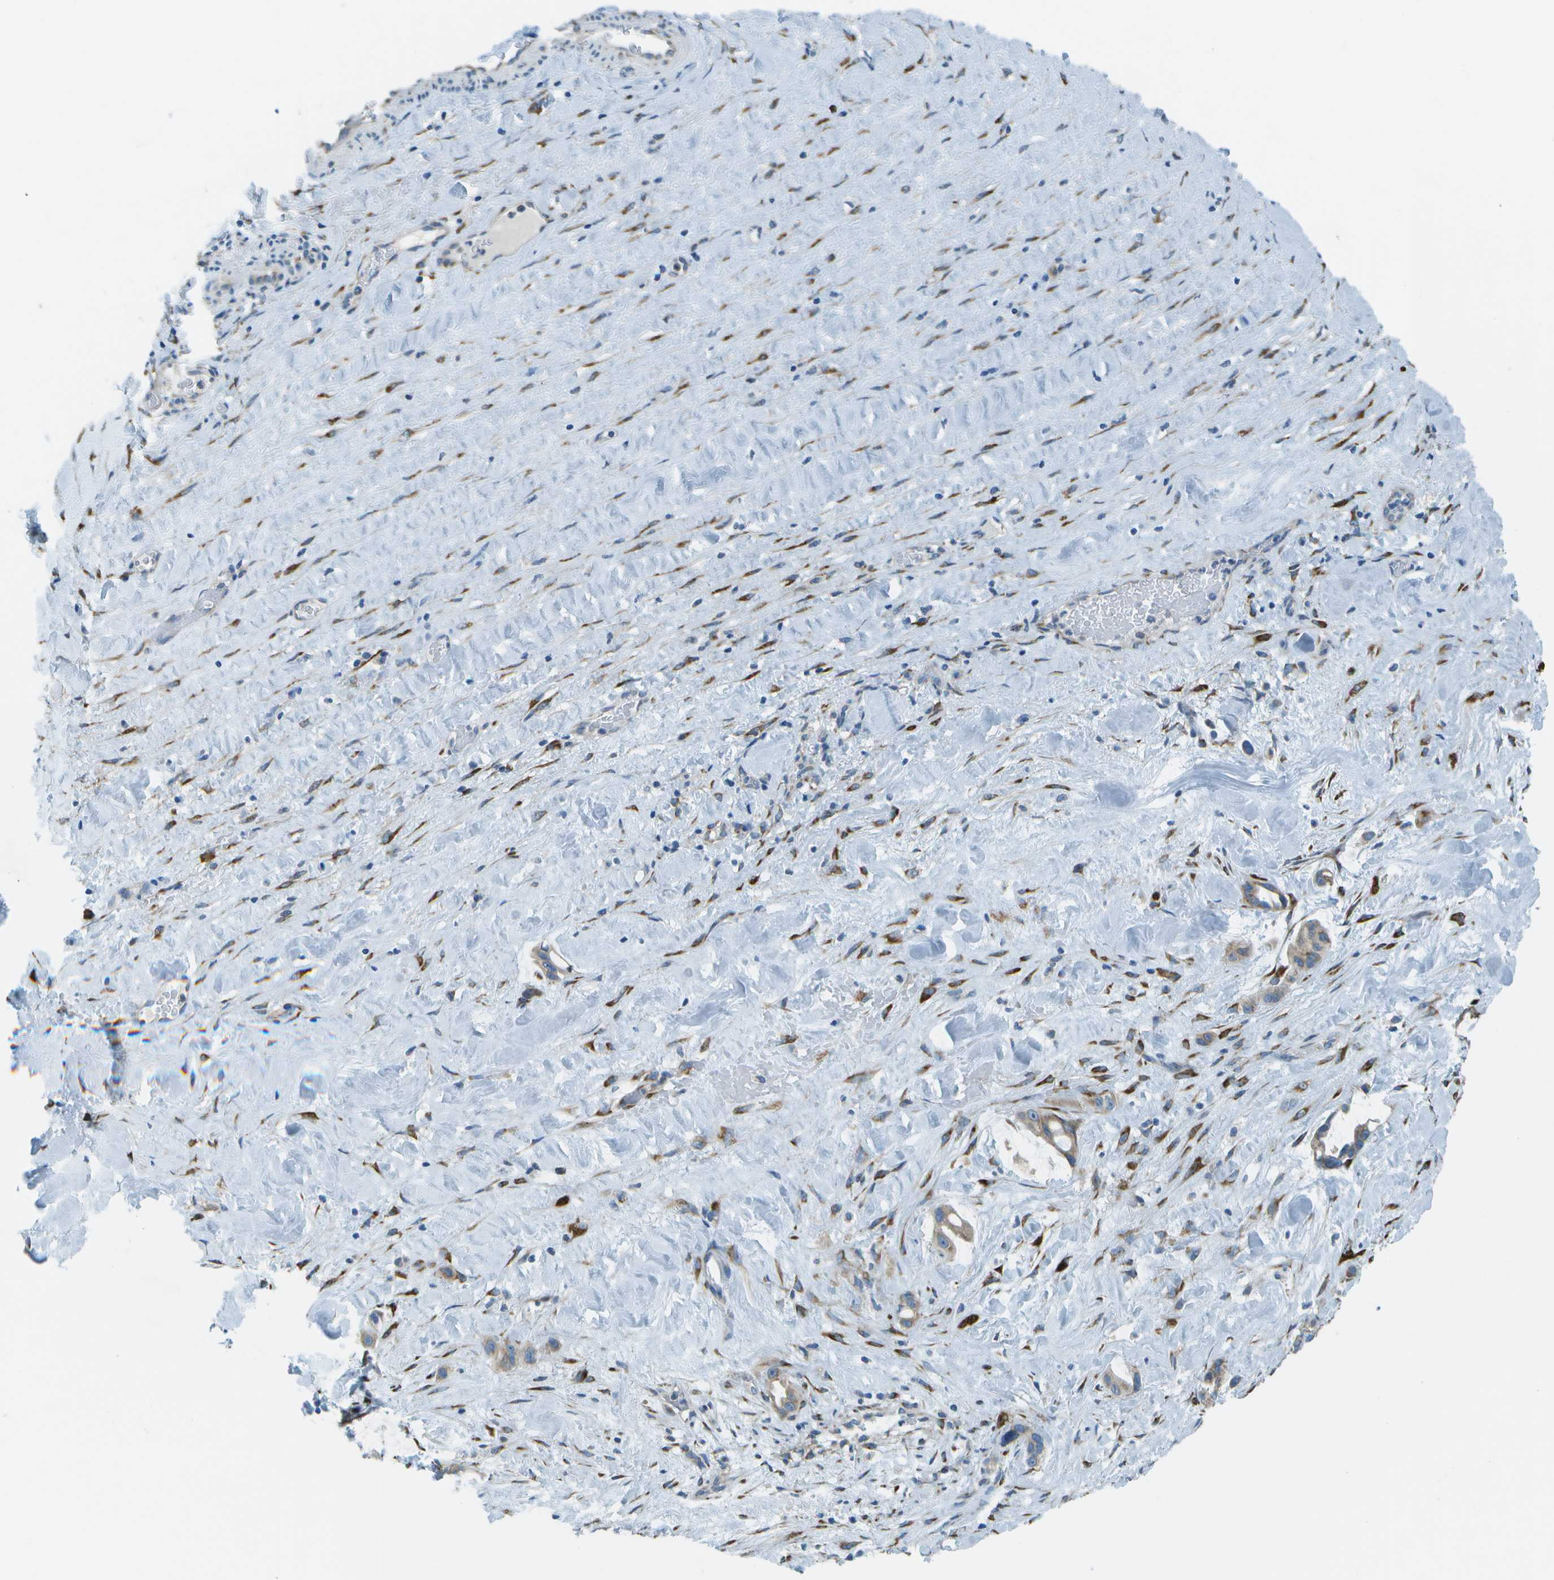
{"staining": {"intensity": "weak", "quantity": ">75%", "location": "cytoplasmic/membranous"}, "tissue": "liver cancer", "cell_type": "Tumor cells", "image_type": "cancer", "snomed": [{"axis": "morphology", "description": "Cholangiocarcinoma"}, {"axis": "topography", "description": "Liver"}], "caption": "Human liver cancer (cholangiocarcinoma) stained with a brown dye shows weak cytoplasmic/membranous positive expression in about >75% of tumor cells.", "gene": "KCTD3", "patient": {"sex": "female", "age": 65}}